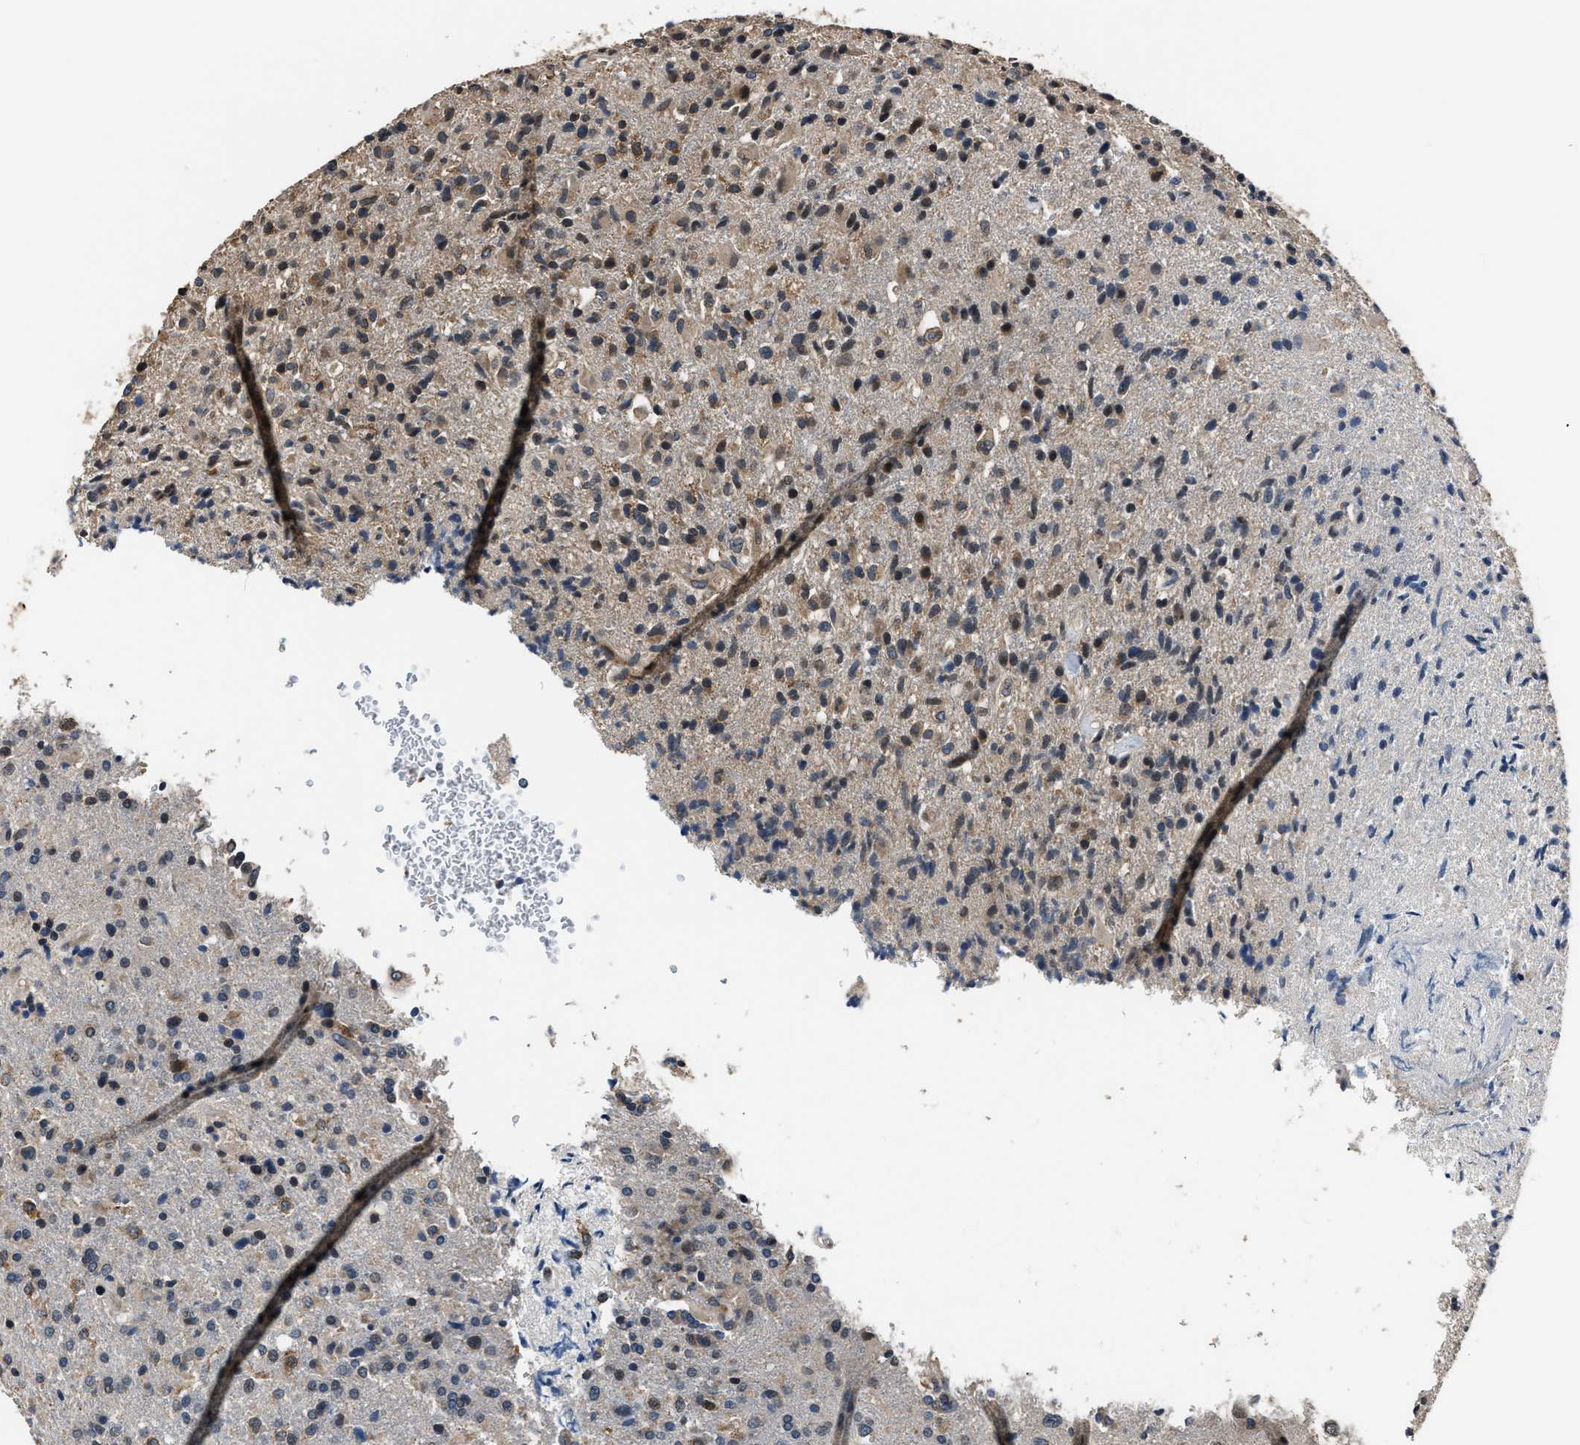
{"staining": {"intensity": "weak", "quantity": "25%-75%", "location": "cytoplasmic/membranous"}, "tissue": "glioma", "cell_type": "Tumor cells", "image_type": "cancer", "snomed": [{"axis": "morphology", "description": "Glioma, malignant, High grade"}, {"axis": "topography", "description": "Brain"}], "caption": "This histopathology image reveals IHC staining of malignant high-grade glioma, with low weak cytoplasmic/membranous expression in about 25%-75% of tumor cells.", "gene": "TNRC18", "patient": {"sex": "male", "age": 72}}